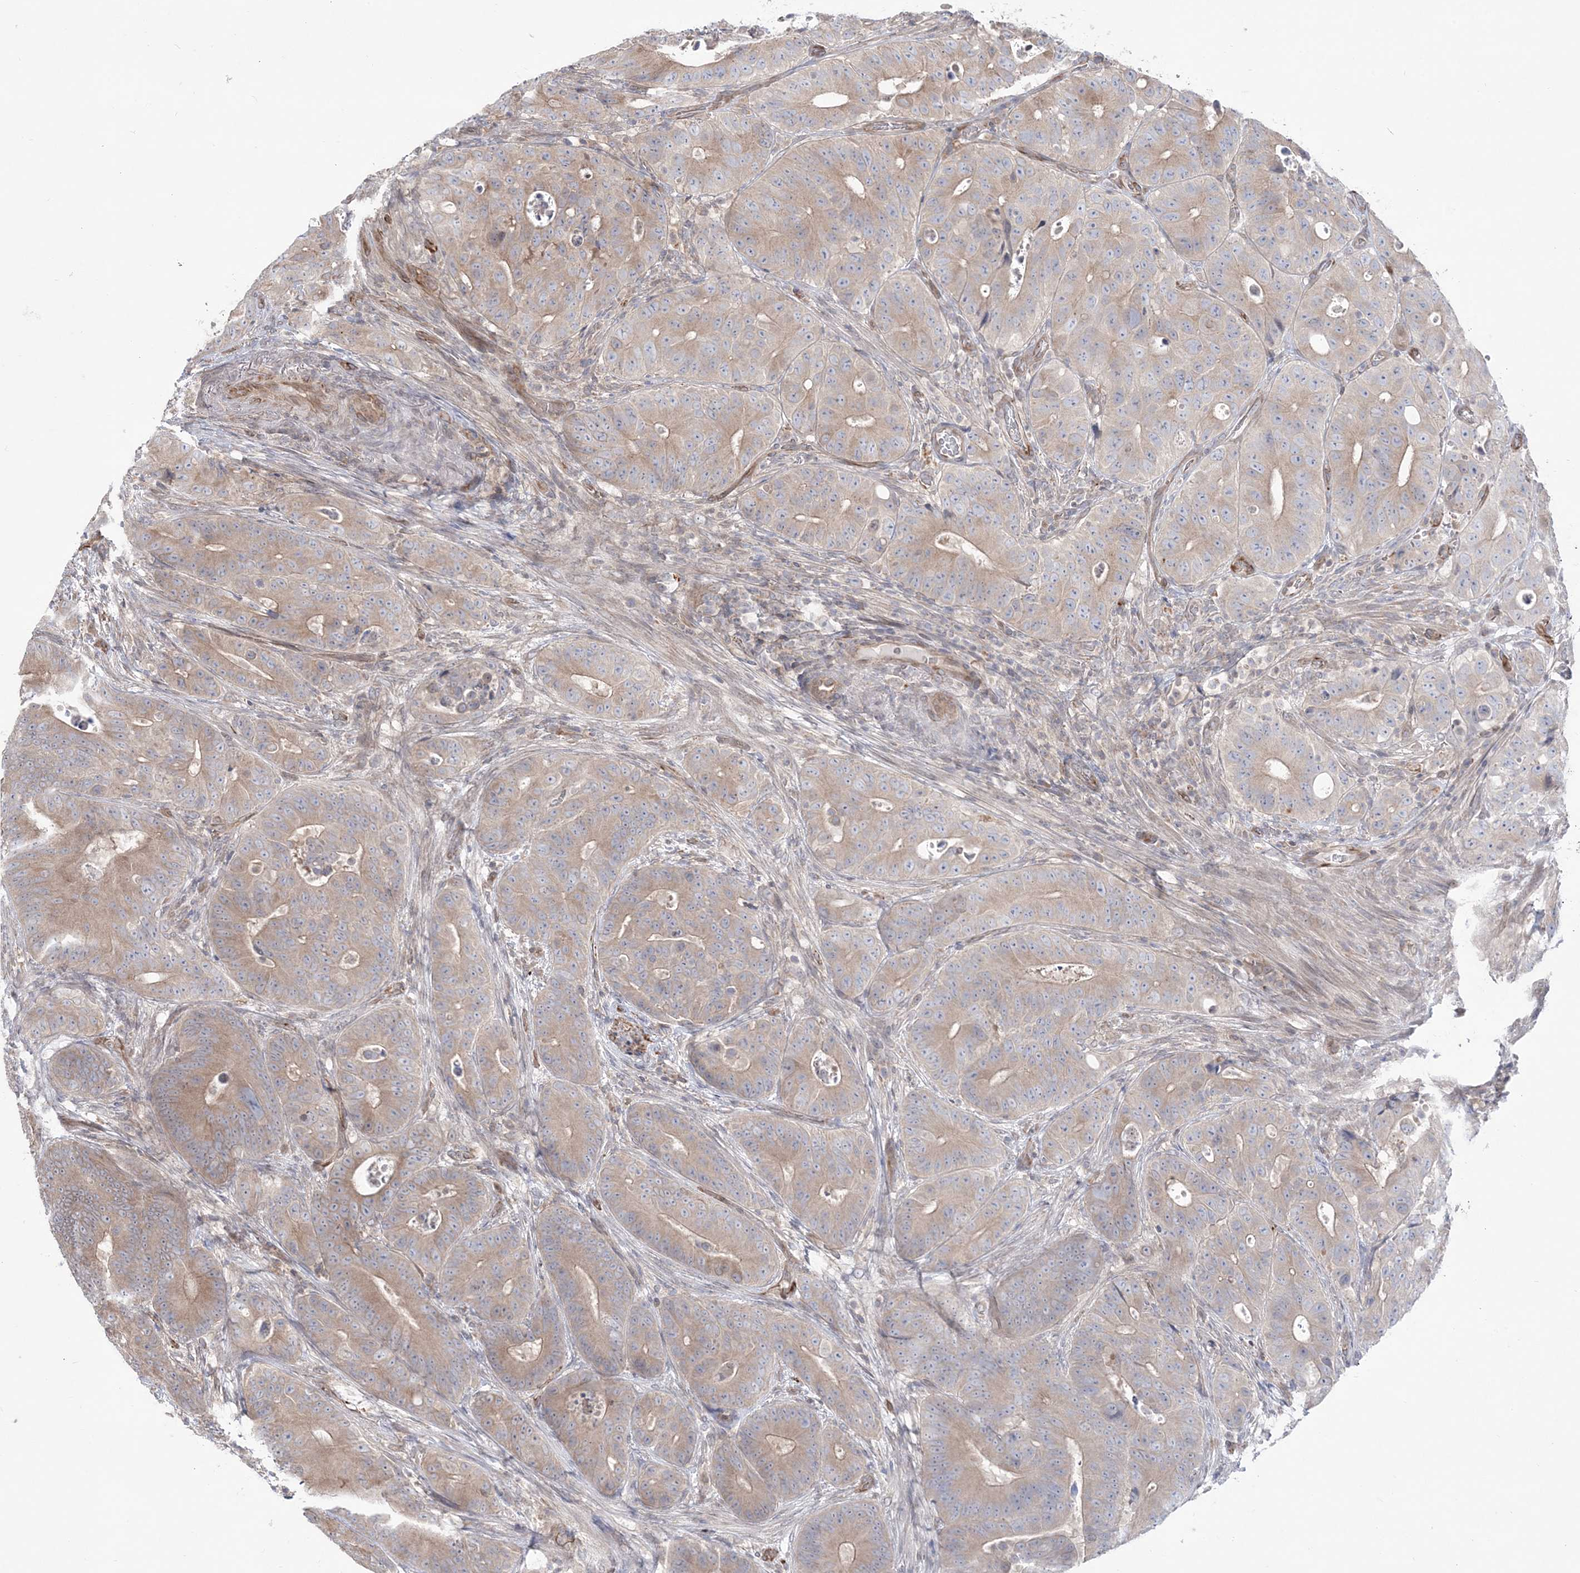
{"staining": {"intensity": "weak", "quantity": ">75%", "location": "cytoplasmic/membranous"}, "tissue": "colorectal cancer", "cell_type": "Tumor cells", "image_type": "cancer", "snomed": [{"axis": "morphology", "description": "Adenocarcinoma, NOS"}, {"axis": "topography", "description": "Colon"}], "caption": "Colorectal adenocarcinoma stained with DAB (3,3'-diaminobenzidine) IHC demonstrates low levels of weak cytoplasmic/membranous staining in approximately >75% of tumor cells.", "gene": "DHX57", "patient": {"sex": "male", "age": 83}}